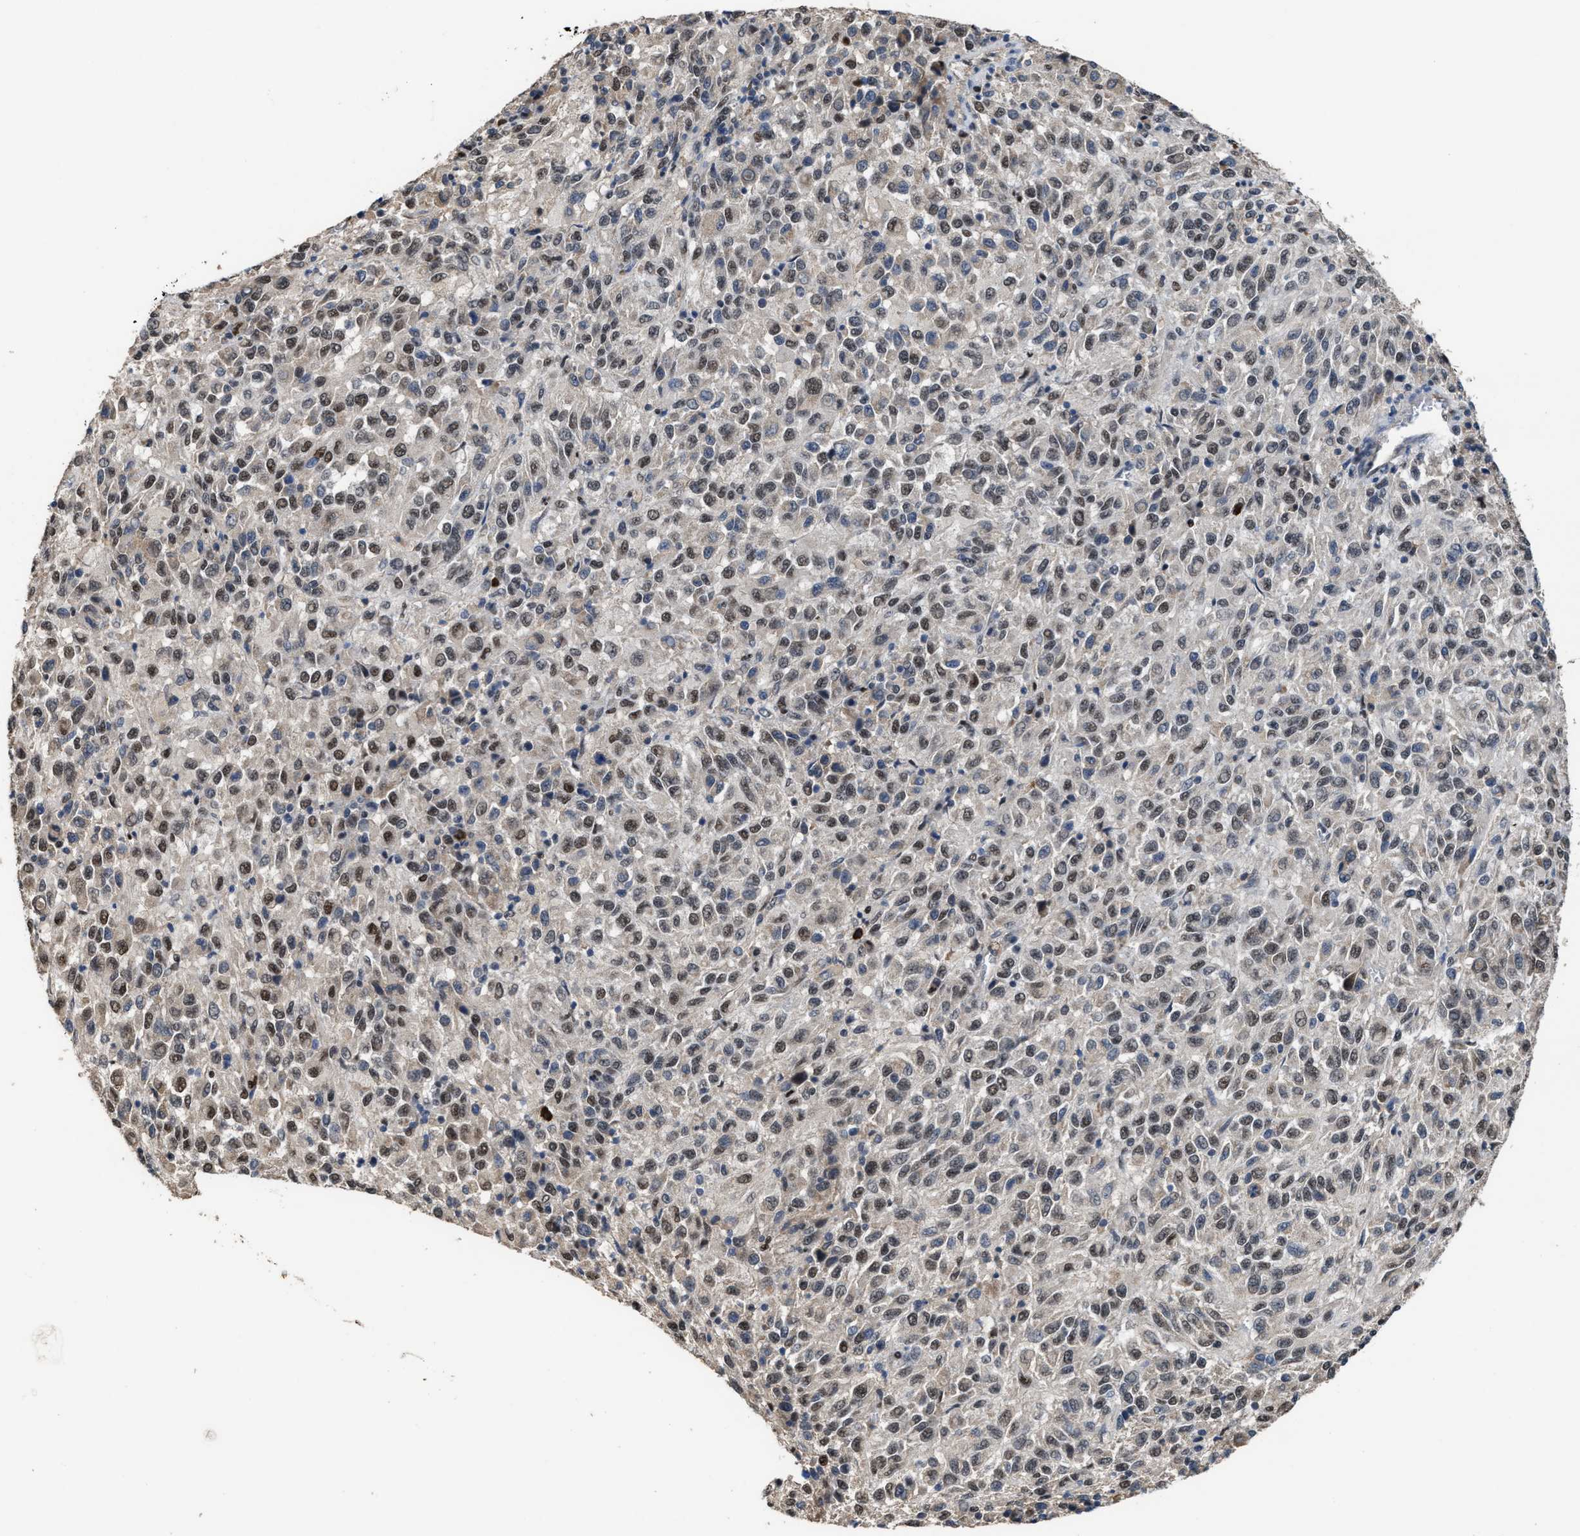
{"staining": {"intensity": "moderate", "quantity": "25%-75%", "location": "nuclear"}, "tissue": "melanoma", "cell_type": "Tumor cells", "image_type": "cancer", "snomed": [{"axis": "morphology", "description": "Malignant melanoma, Metastatic site"}, {"axis": "topography", "description": "Lung"}], "caption": "Melanoma stained for a protein (brown) reveals moderate nuclear positive staining in about 25%-75% of tumor cells.", "gene": "ZNF20", "patient": {"sex": "male", "age": 64}}